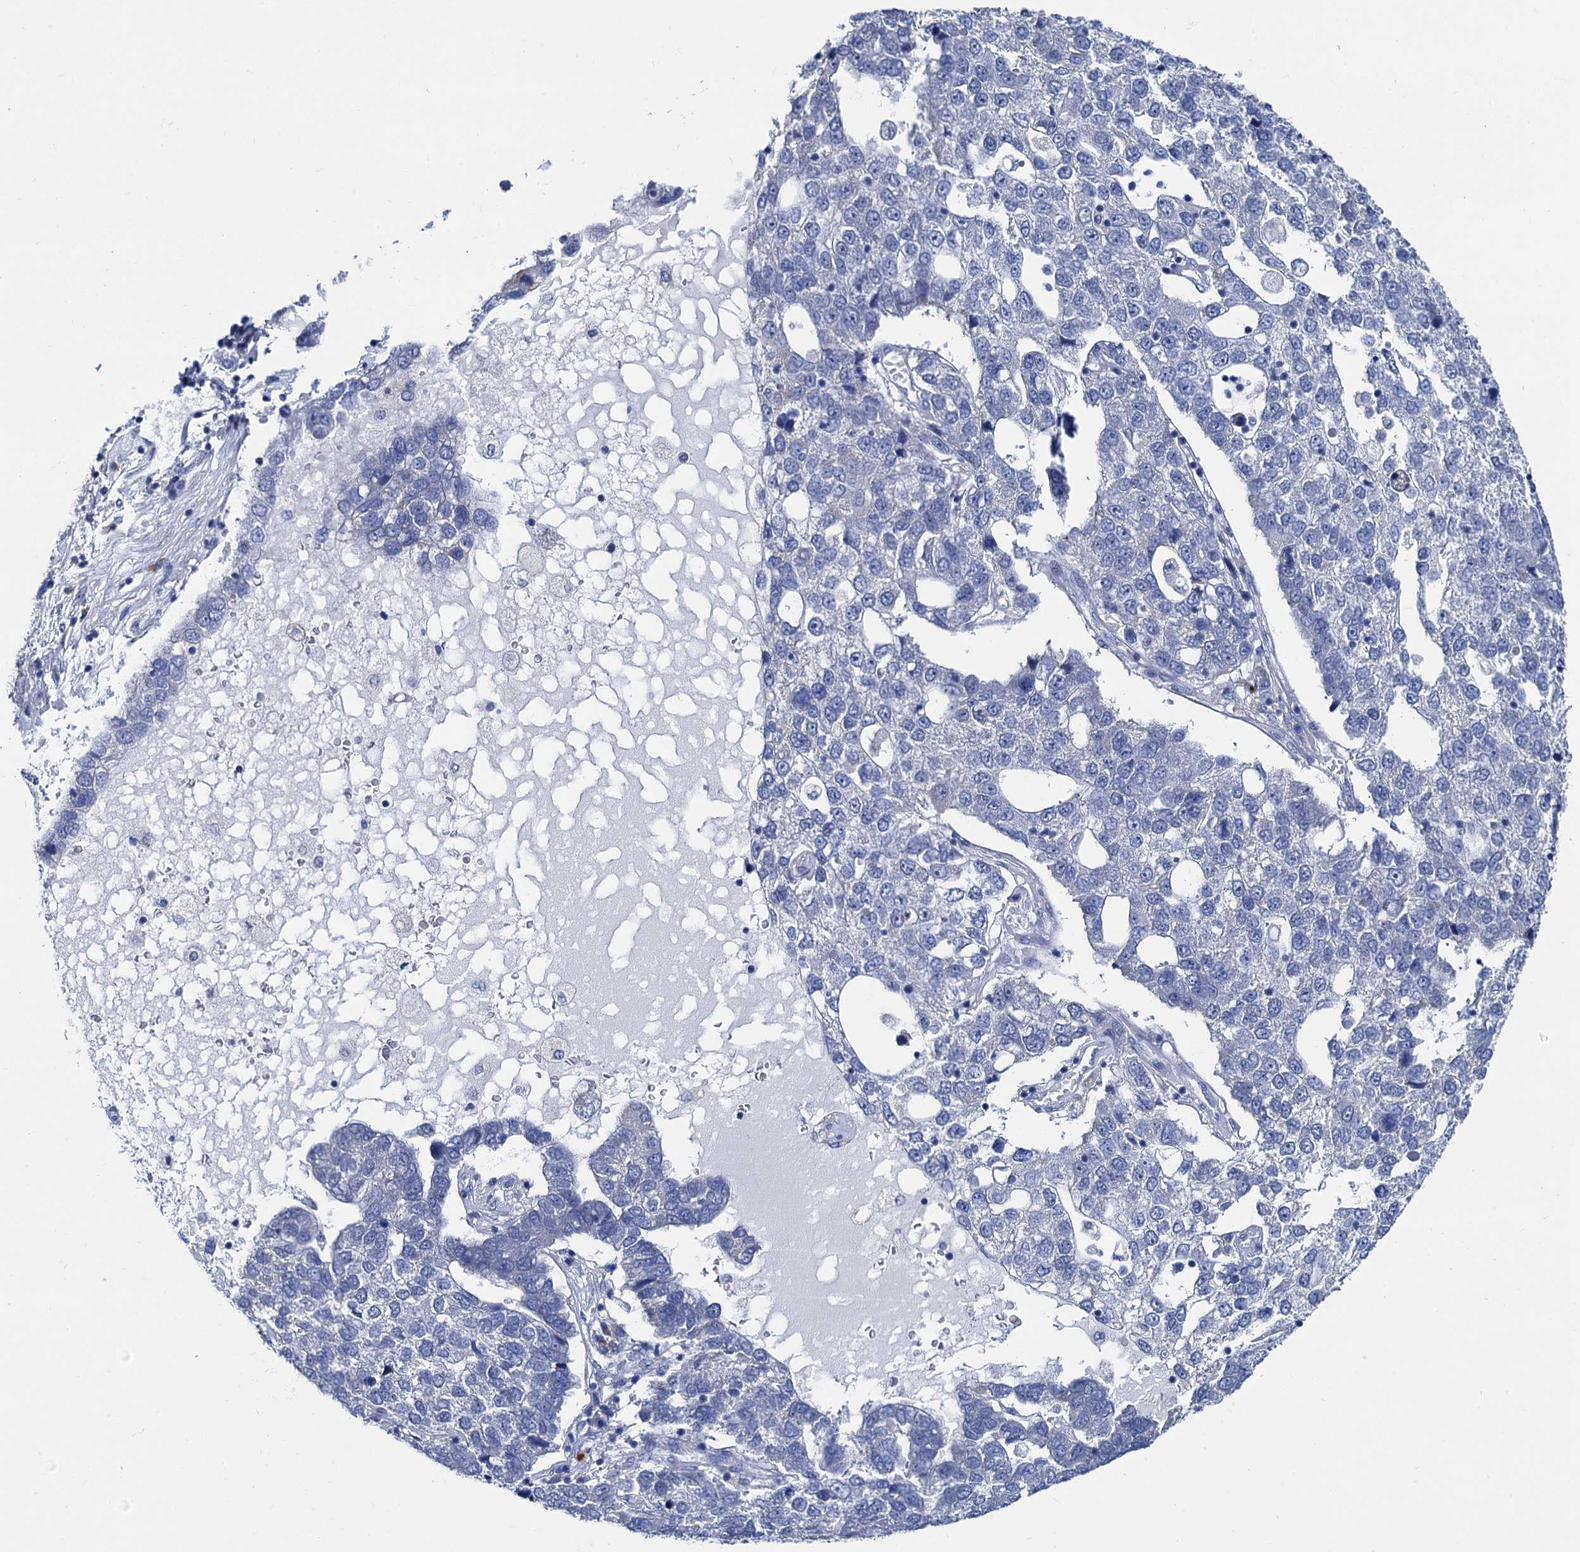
{"staining": {"intensity": "negative", "quantity": "none", "location": "none"}, "tissue": "pancreatic cancer", "cell_type": "Tumor cells", "image_type": "cancer", "snomed": [{"axis": "morphology", "description": "Adenocarcinoma, NOS"}, {"axis": "topography", "description": "Pancreas"}], "caption": "A high-resolution histopathology image shows immunohistochemistry (IHC) staining of pancreatic cancer (adenocarcinoma), which reveals no significant positivity in tumor cells.", "gene": "FOXR2", "patient": {"sex": "female", "age": 61}}